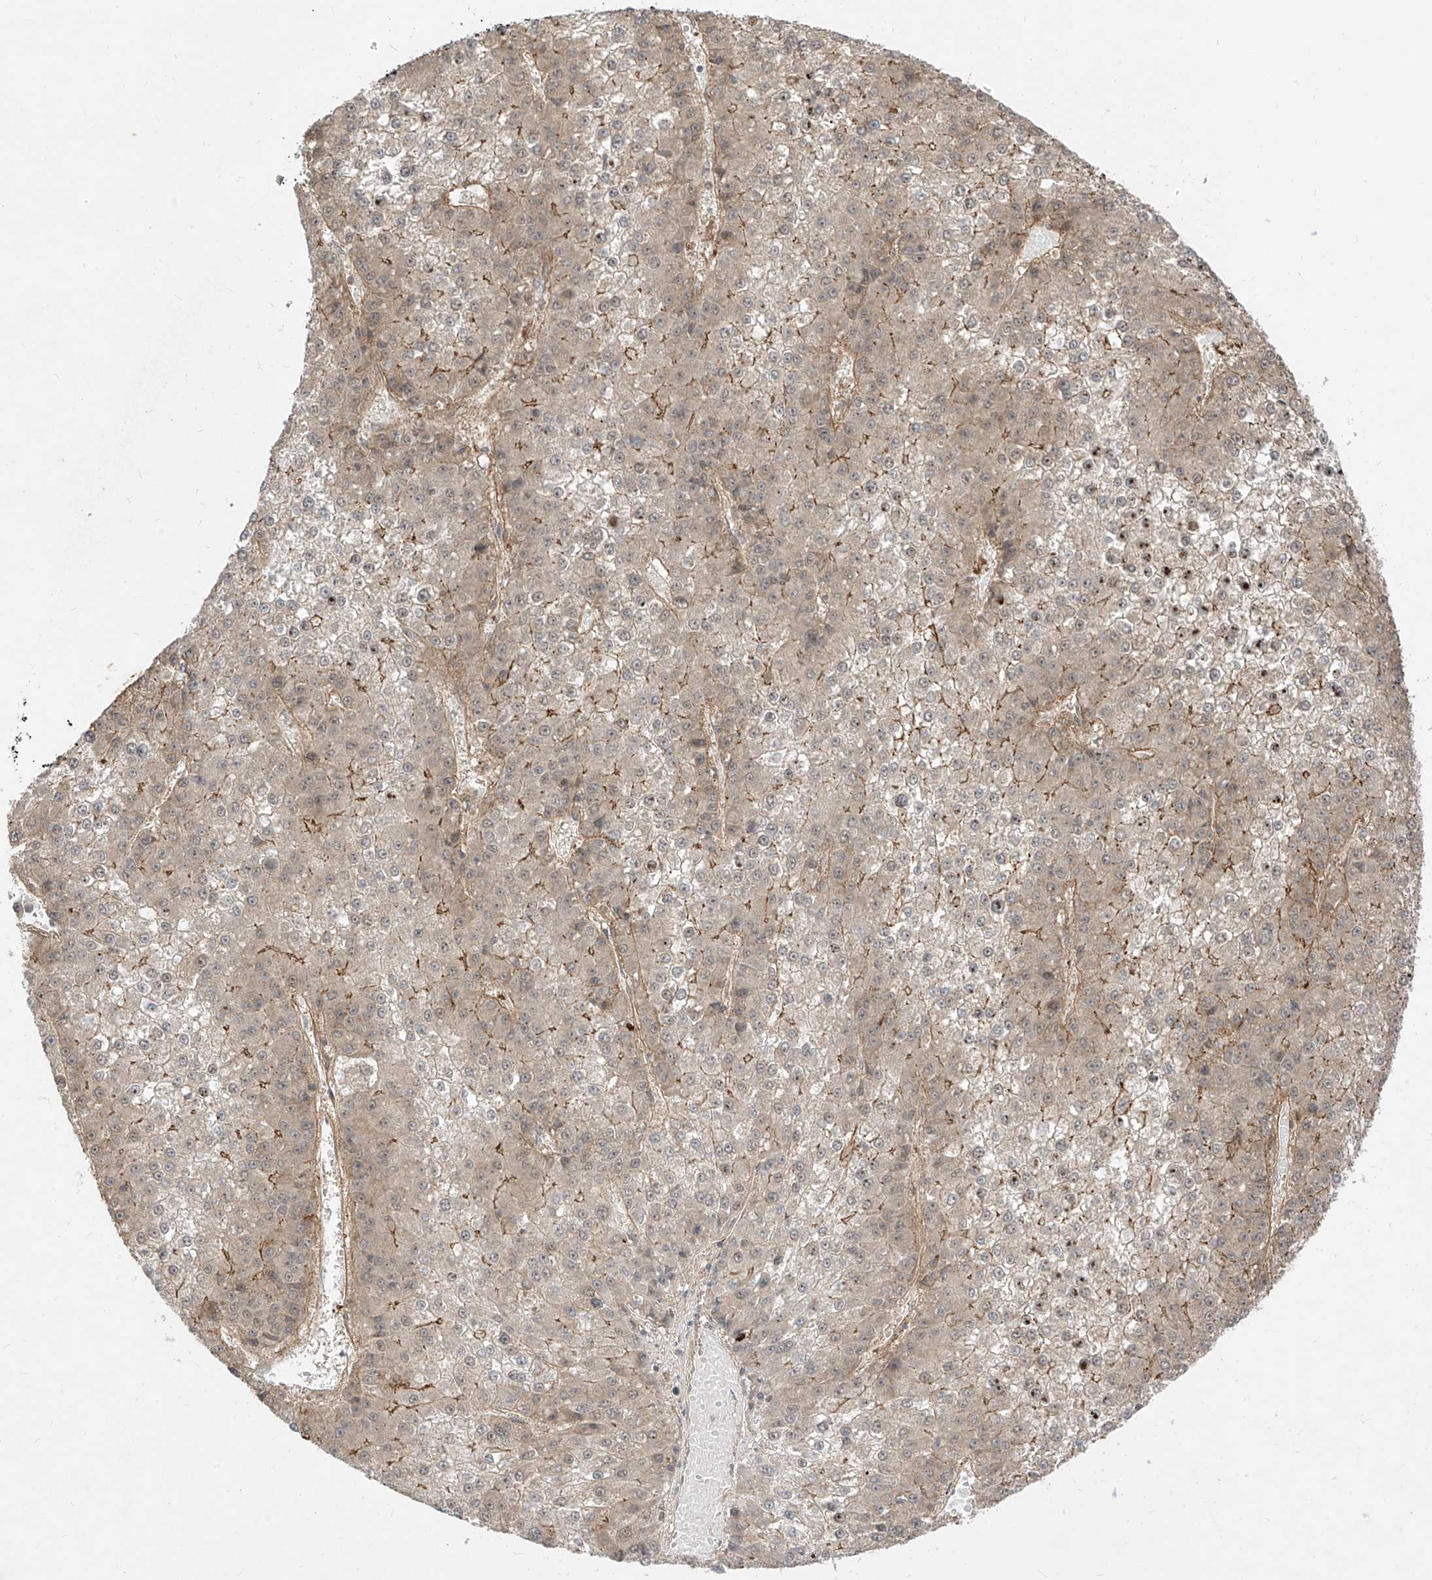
{"staining": {"intensity": "weak", "quantity": "25%-75%", "location": "cytoplasmic/membranous"}, "tissue": "liver cancer", "cell_type": "Tumor cells", "image_type": "cancer", "snomed": [{"axis": "morphology", "description": "Carcinoma, Hepatocellular, NOS"}, {"axis": "topography", "description": "Liver"}], "caption": "Immunohistochemistry (IHC) of liver cancer exhibits low levels of weak cytoplasmic/membranous positivity in approximately 25%-75% of tumor cells.", "gene": "LCOR", "patient": {"sex": "female", "age": 73}}